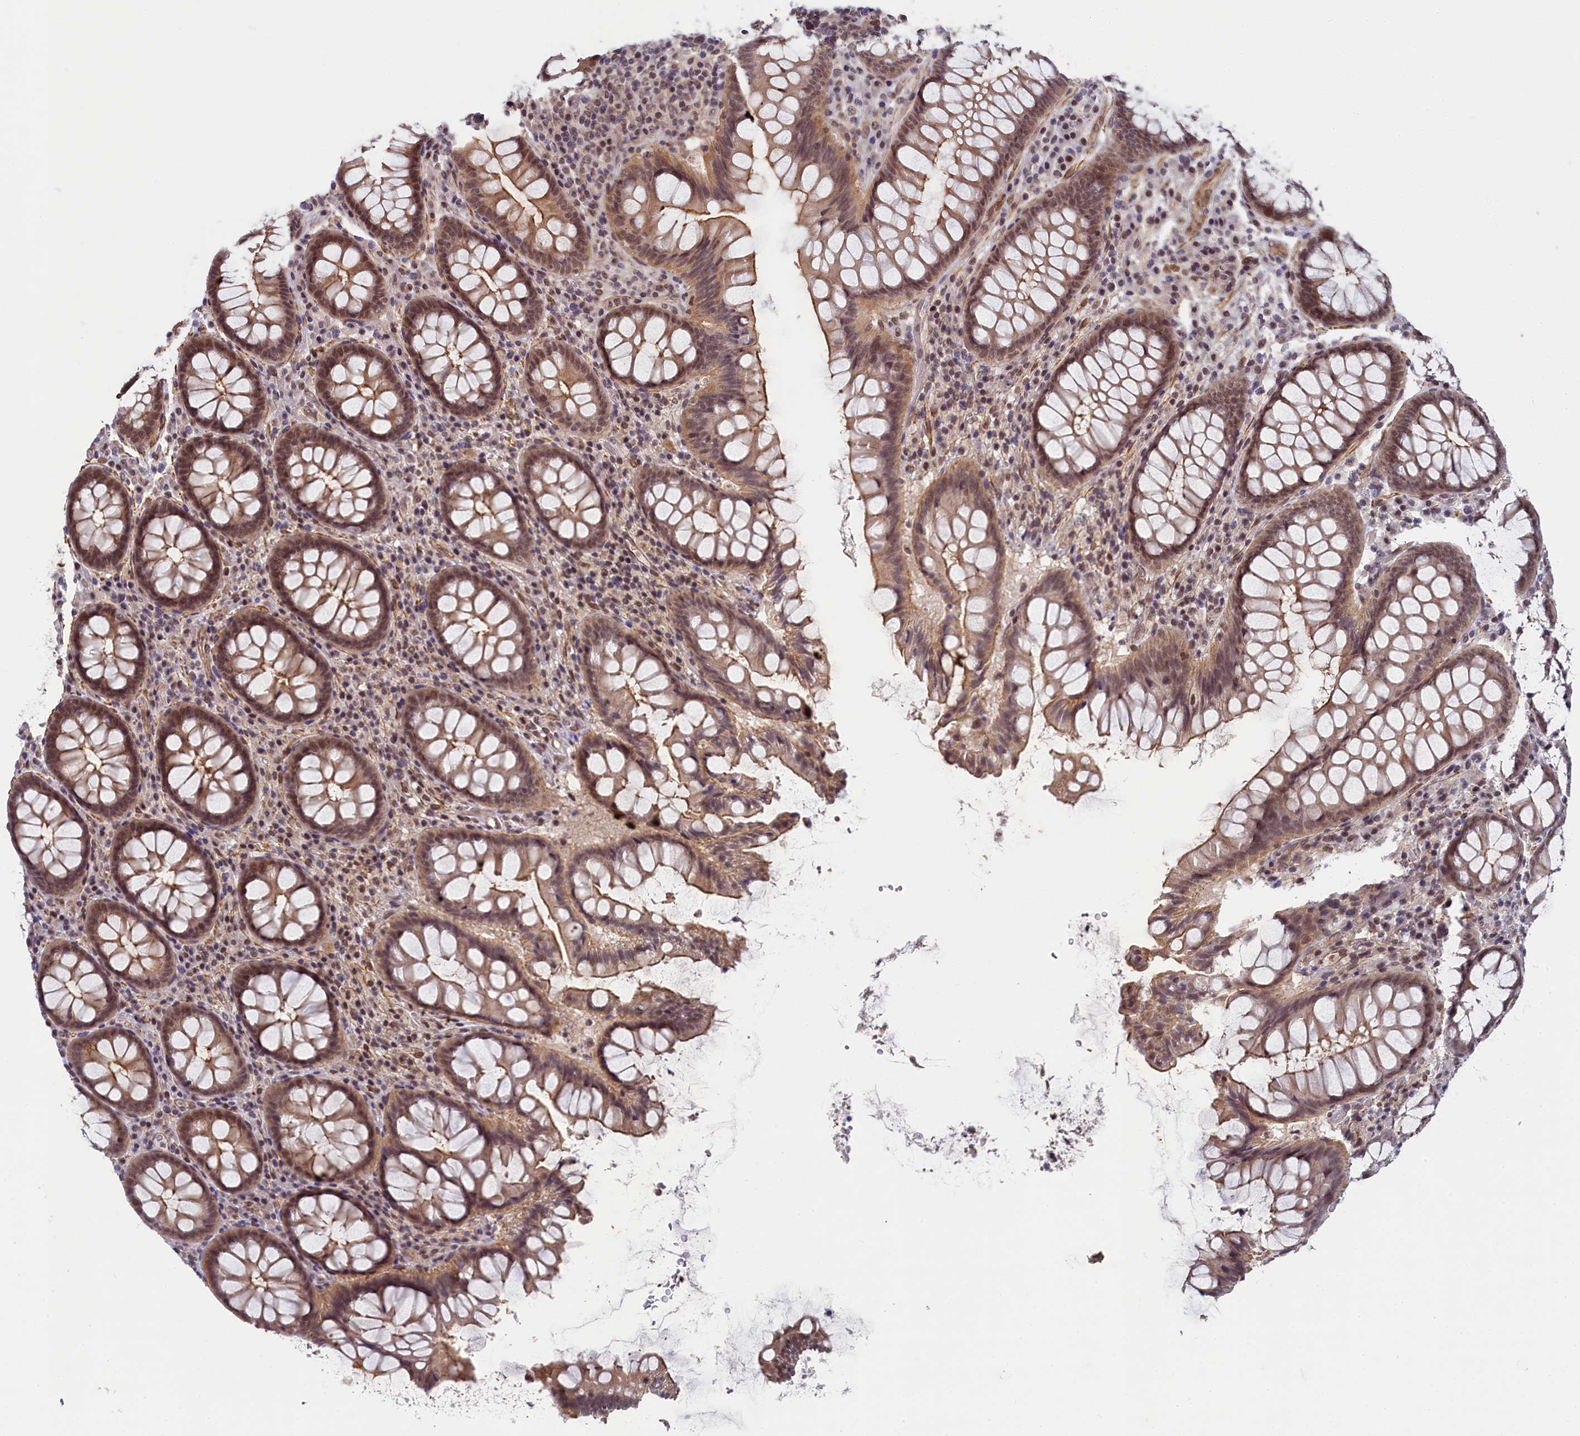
{"staining": {"intensity": "moderate", "quantity": ">75%", "location": "cytoplasmic/membranous"}, "tissue": "colon", "cell_type": "Endothelial cells", "image_type": "normal", "snomed": [{"axis": "morphology", "description": "Normal tissue, NOS"}, {"axis": "topography", "description": "Colon"}], "caption": "A high-resolution image shows immunohistochemistry (IHC) staining of unremarkable colon, which displays moderate cytoplasmic/membranous positivity in approximately >75% of endothelial cells.", "gene": "INTS14", "patient": {"sex": "female", "age": 79}}